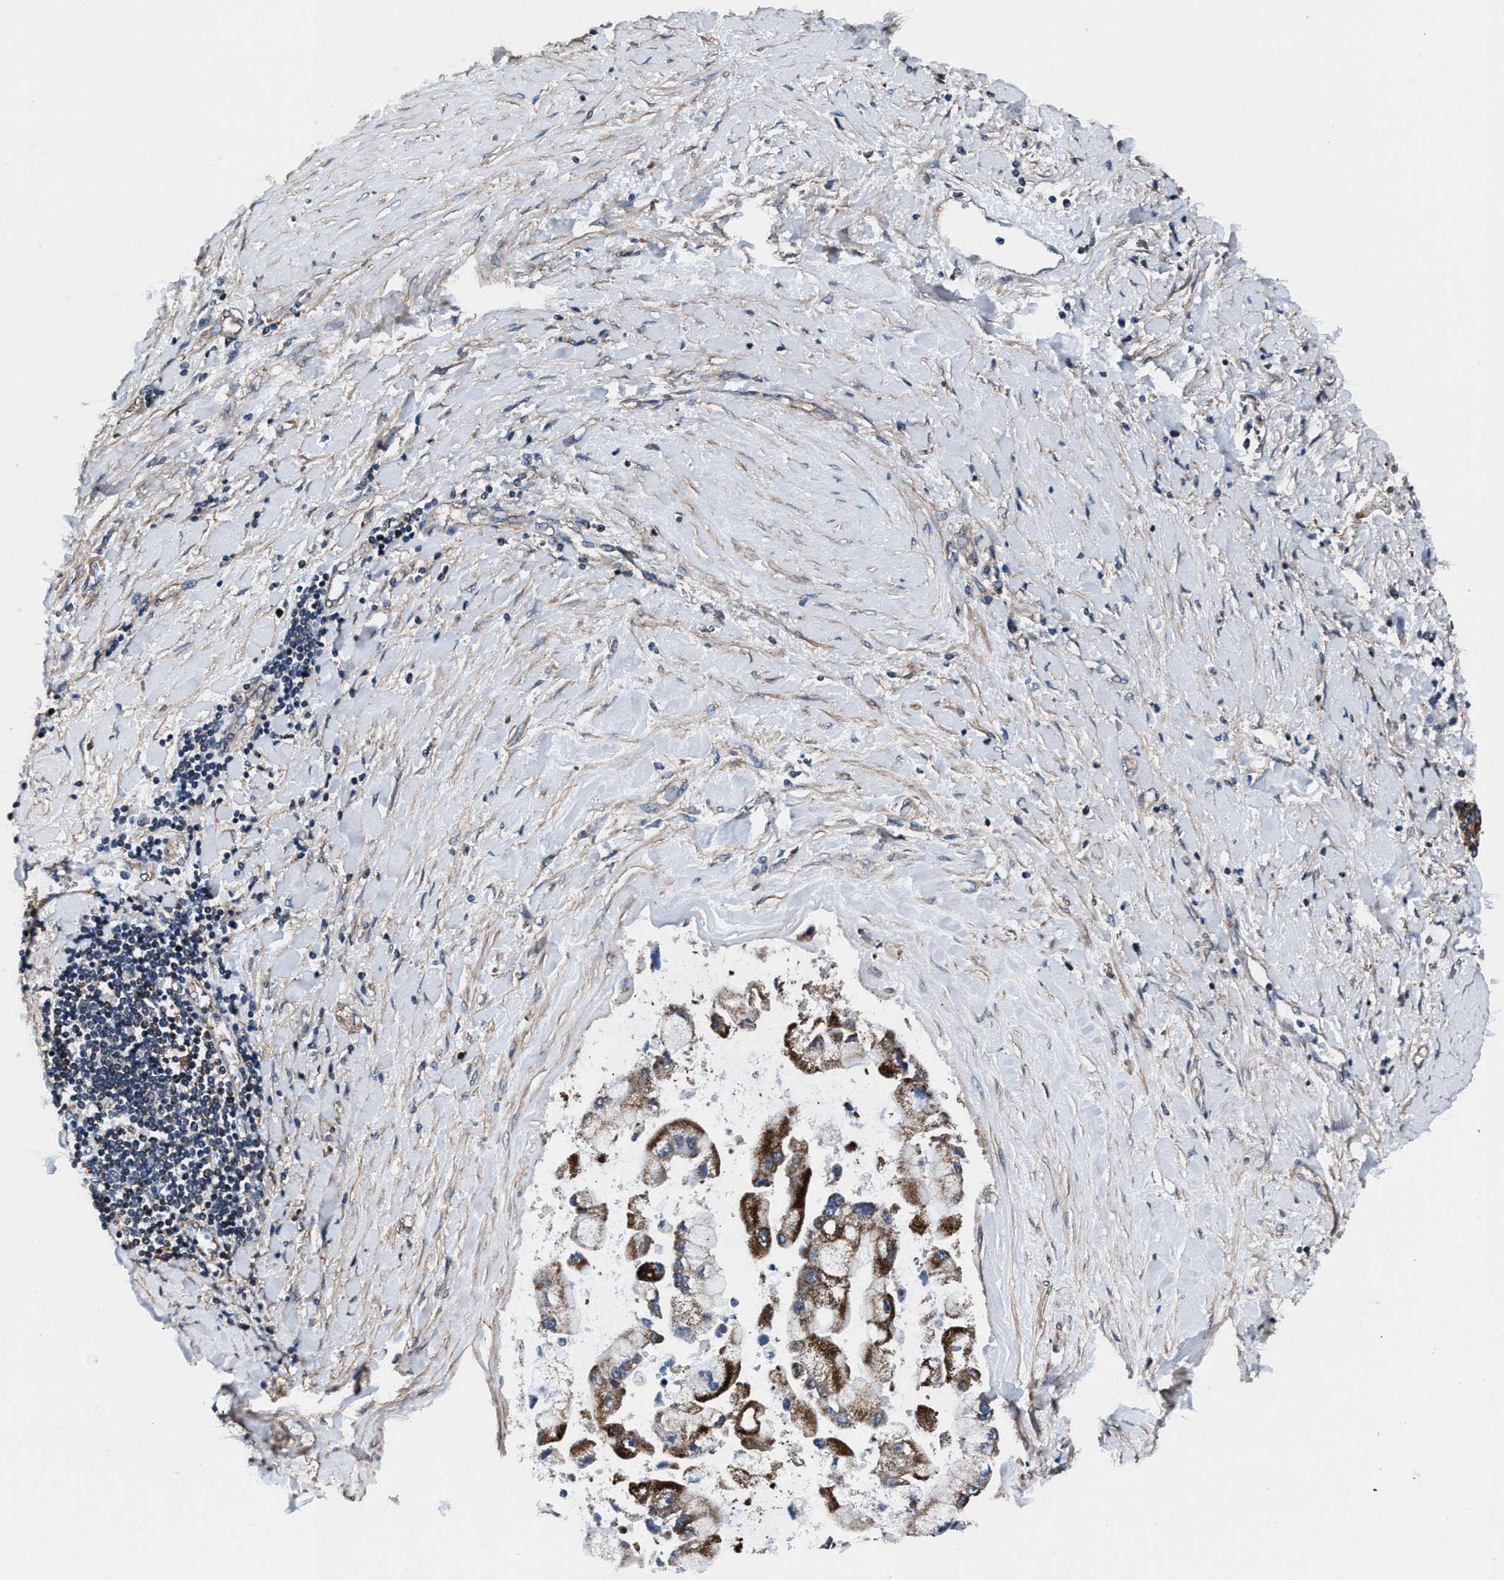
{"staining": {"intensity": "strong", "quantity": "25%-75%", "location": "cytoplasmic/membranous"}, "tissue": "liver cancer", "cell_type": "Tumor cells", "image_type": "cancer", "snomed": [{"axis": "morphology", "description": "Cholangiocarcinoma"}, {"axis": "topography", "description": "Liver"}], "caption": "Immunohistochemical staining of human liver cancer (cholangiocarcinoma) exhibits high levels of strong cytoplasmic/membranous positivity in approximately 25%-75% of tumor cells.", "gene": "NKTR", "patient": {"sex": "male", "age": 50}}